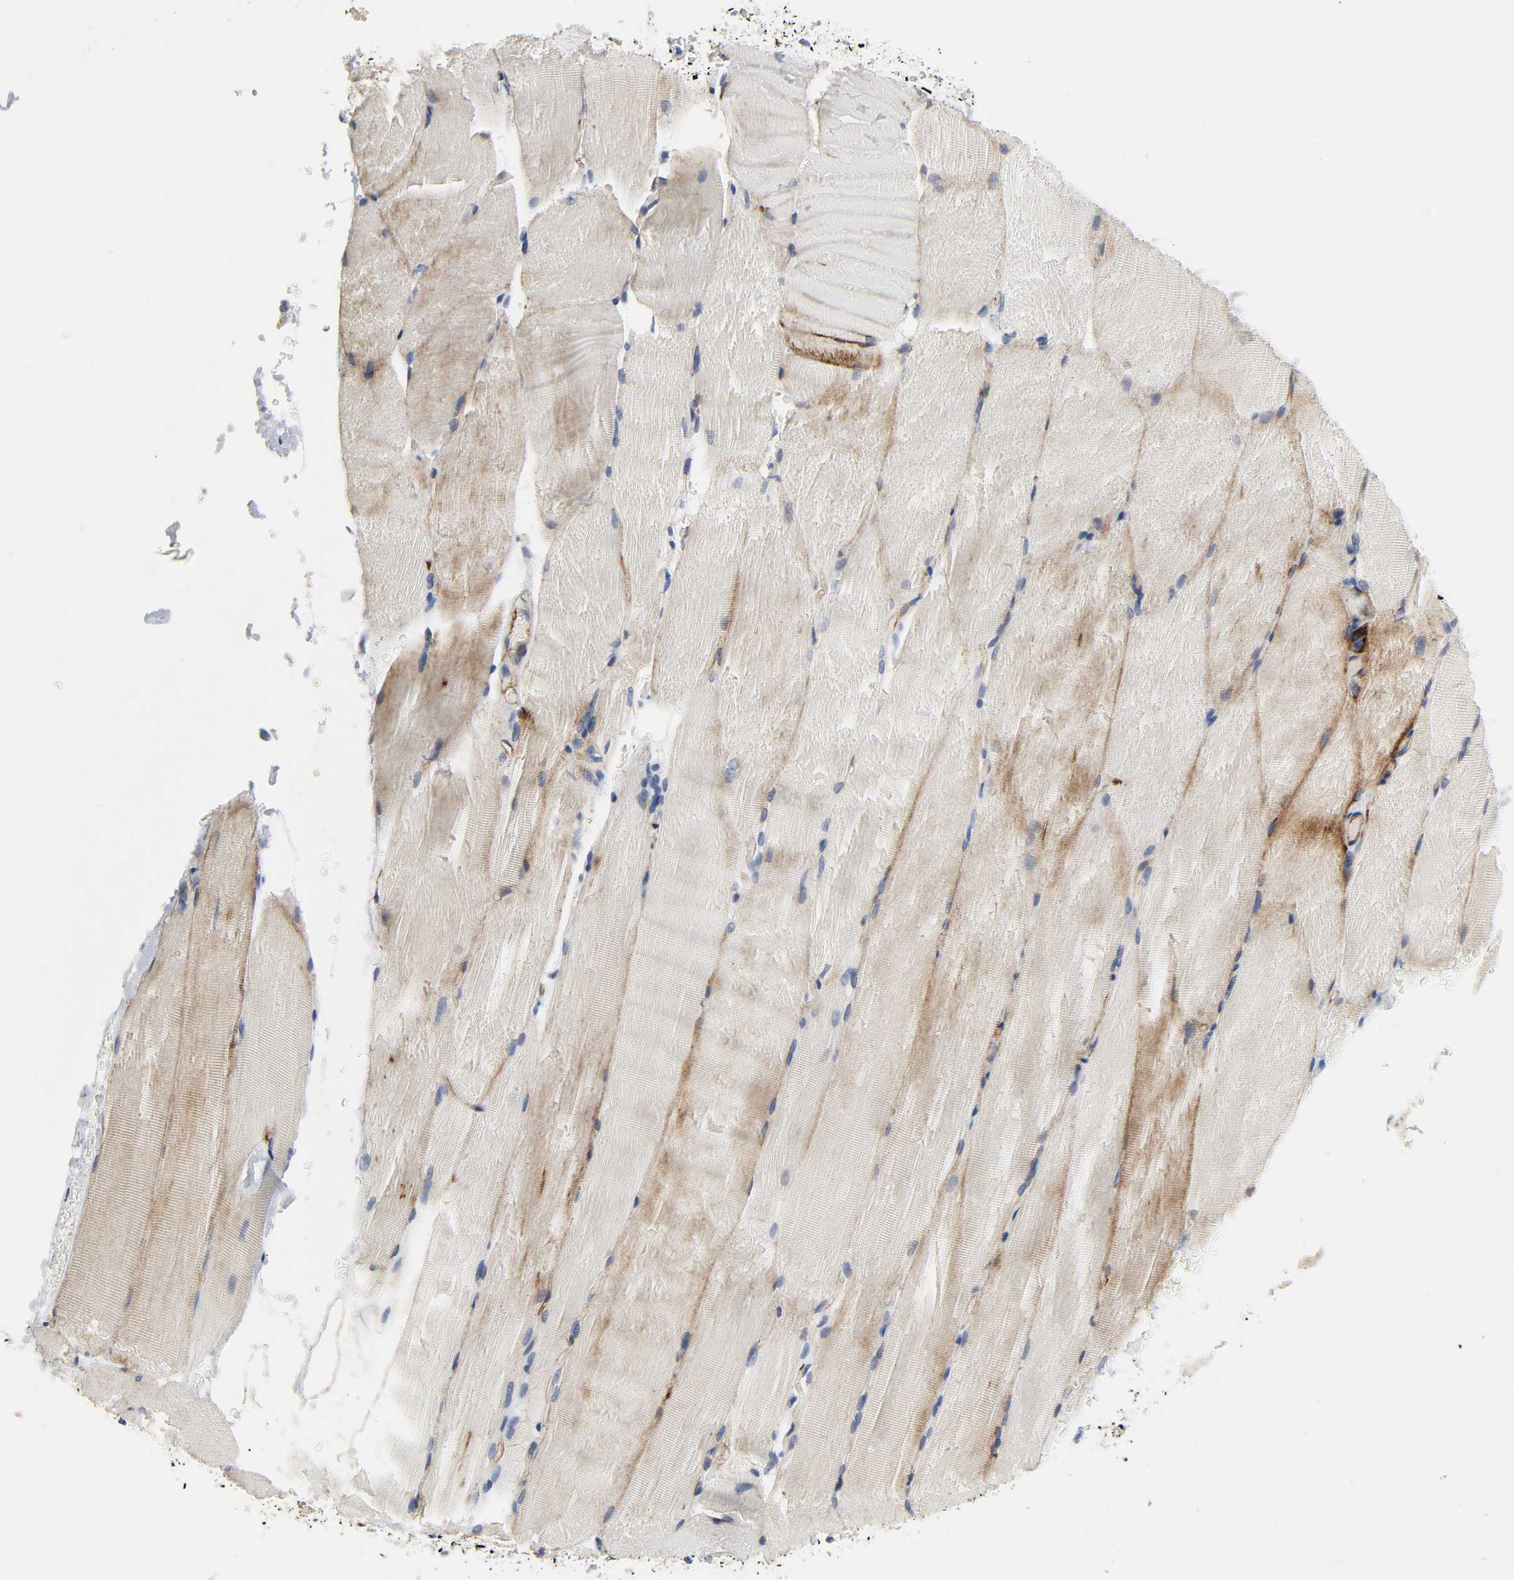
{"staining": {"intensity": "weak", "quantity": ">75%", "location": "cytoplasmic/membranous"}, "tissue": "skeletal muscle", "cell_type": "Myocytes", "image_type": "normal", "snomed": [{"axis": "morphology", "description": "Normal tissue, NOS"}, {"axis": "topography", "description": "Skeletal muscle"}, {"axis": "topography", "description": "Parathyroid gland"}], "caption": "Weak cytoplasmic/membranous expression is present in approximately >75% of myocytes in benign skeletal muscle.", "gene": "PECAM1", "patient": {"sex": "female", "age": 37}}